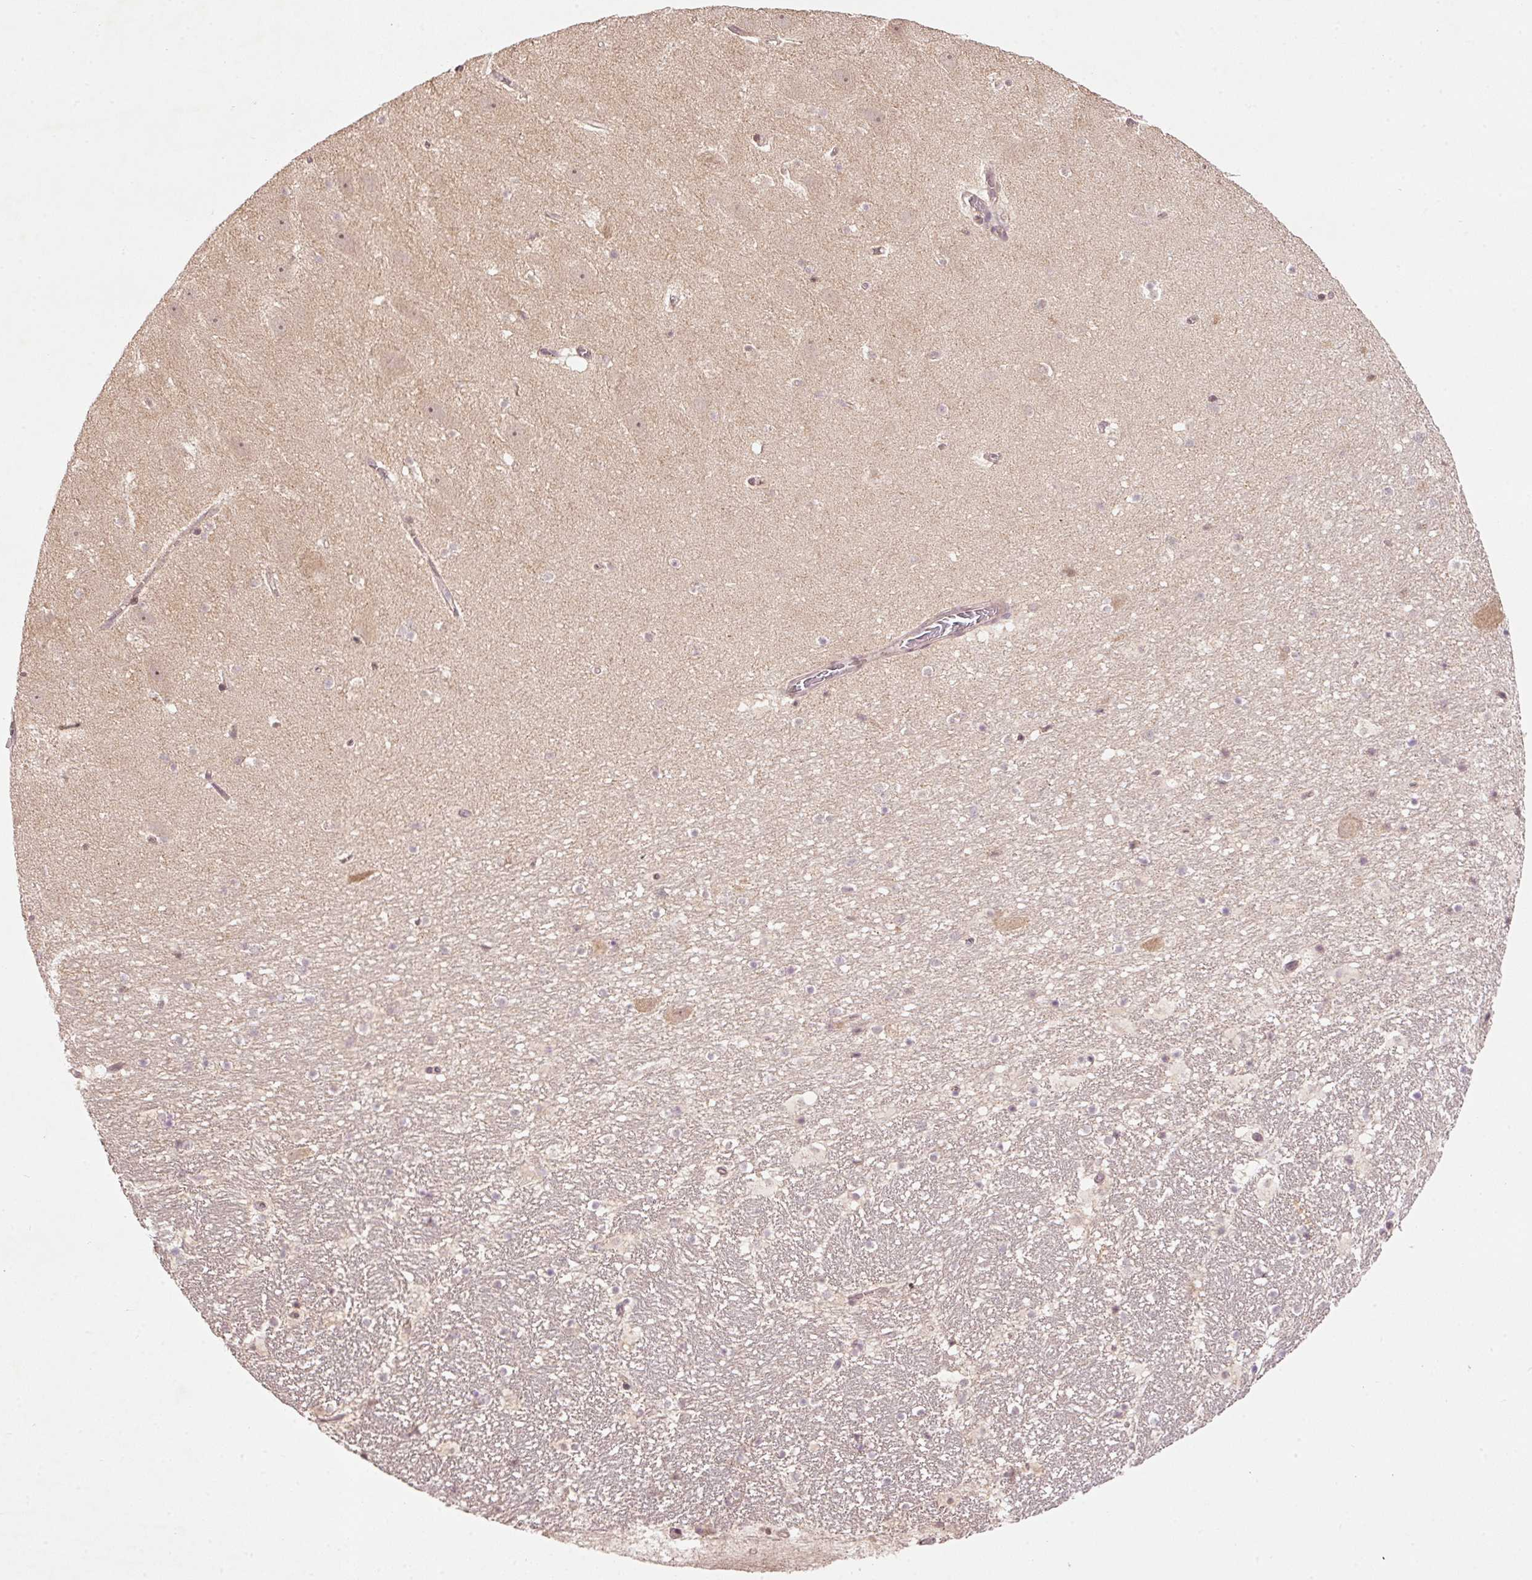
{"staining": {"intensity": "negative", "quantity": "none", "location": "none"}, "tissue": "hippocampus", "cell_type": "Glial cells", "image_type": "normal", "snomed": [{"axis": "morphology", "description": "Normal tissue, NOS"}, {"axis": "topography", "description": "Hippocampus"}], "caption": "DAB immunohistochemical staining of normal human hippocampus demonstrates no significant expression in glial cells. (Immunohistochemistry (ihc), brightfield microscopy, high magnification).", "gene": "PCDHB1", "patient": {"sex": "male", "age": 37}}